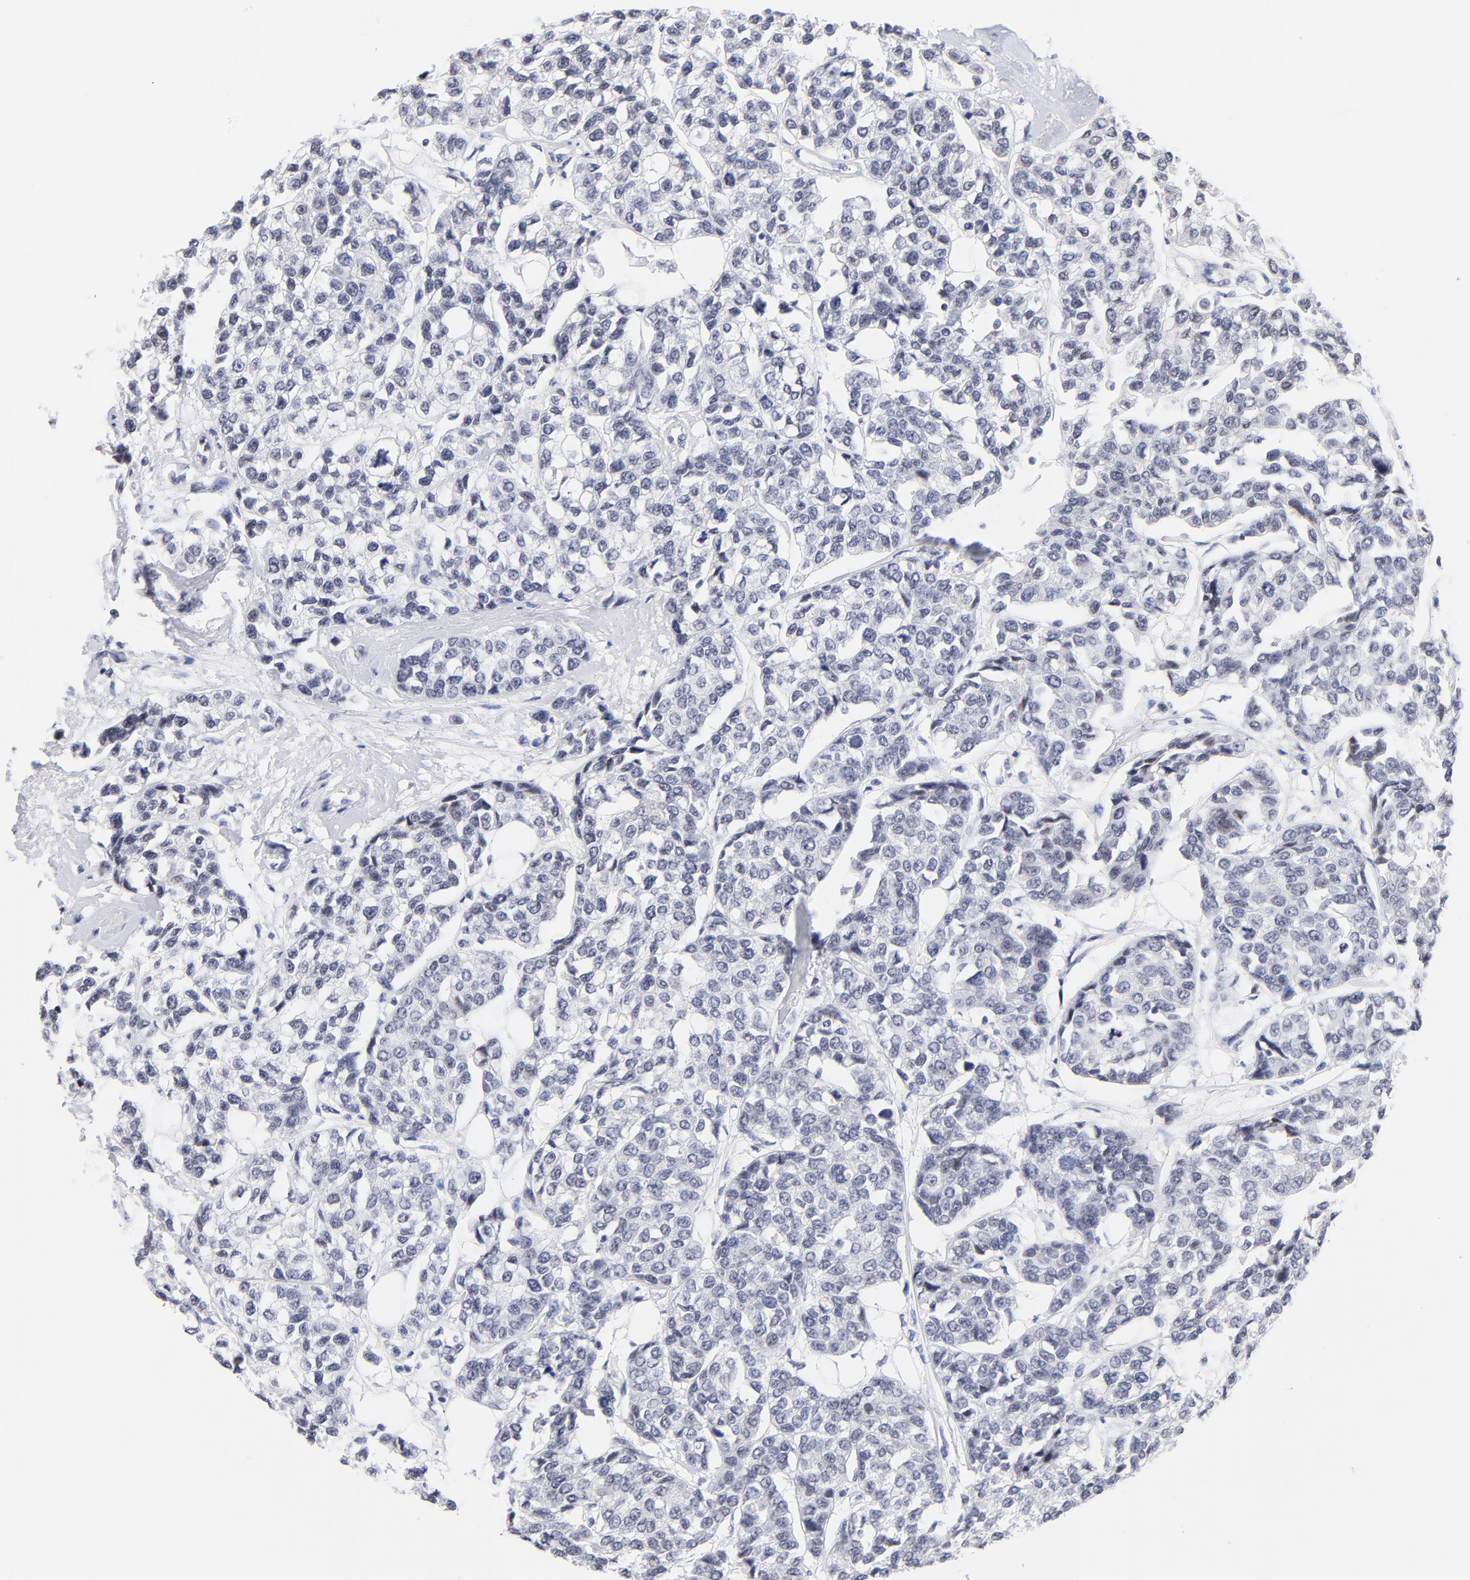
{"staining": {"intensity": "negative", "quantity": "none", "location": "none"}, "tissue": "breast cancer", "cell_type": "Tumor cells", "image_type": "cancer", "snomed": [{"axis": "morphology", "description": "Duct carcinoma"}, {"axis": "topography", "description": "Breast"}], "caption": "A histopathology image of breast invasive ductal carcinoma stained for a protein demonstrates no brown staining in tumor cells. The staining is performed using DAB (3,3'-diaminobenzidine) brown chromogen with nuclei counter-stained in using hematoxylin.", "gene": "ZNF74", "patient": {"sex": "female", "age": 51}}